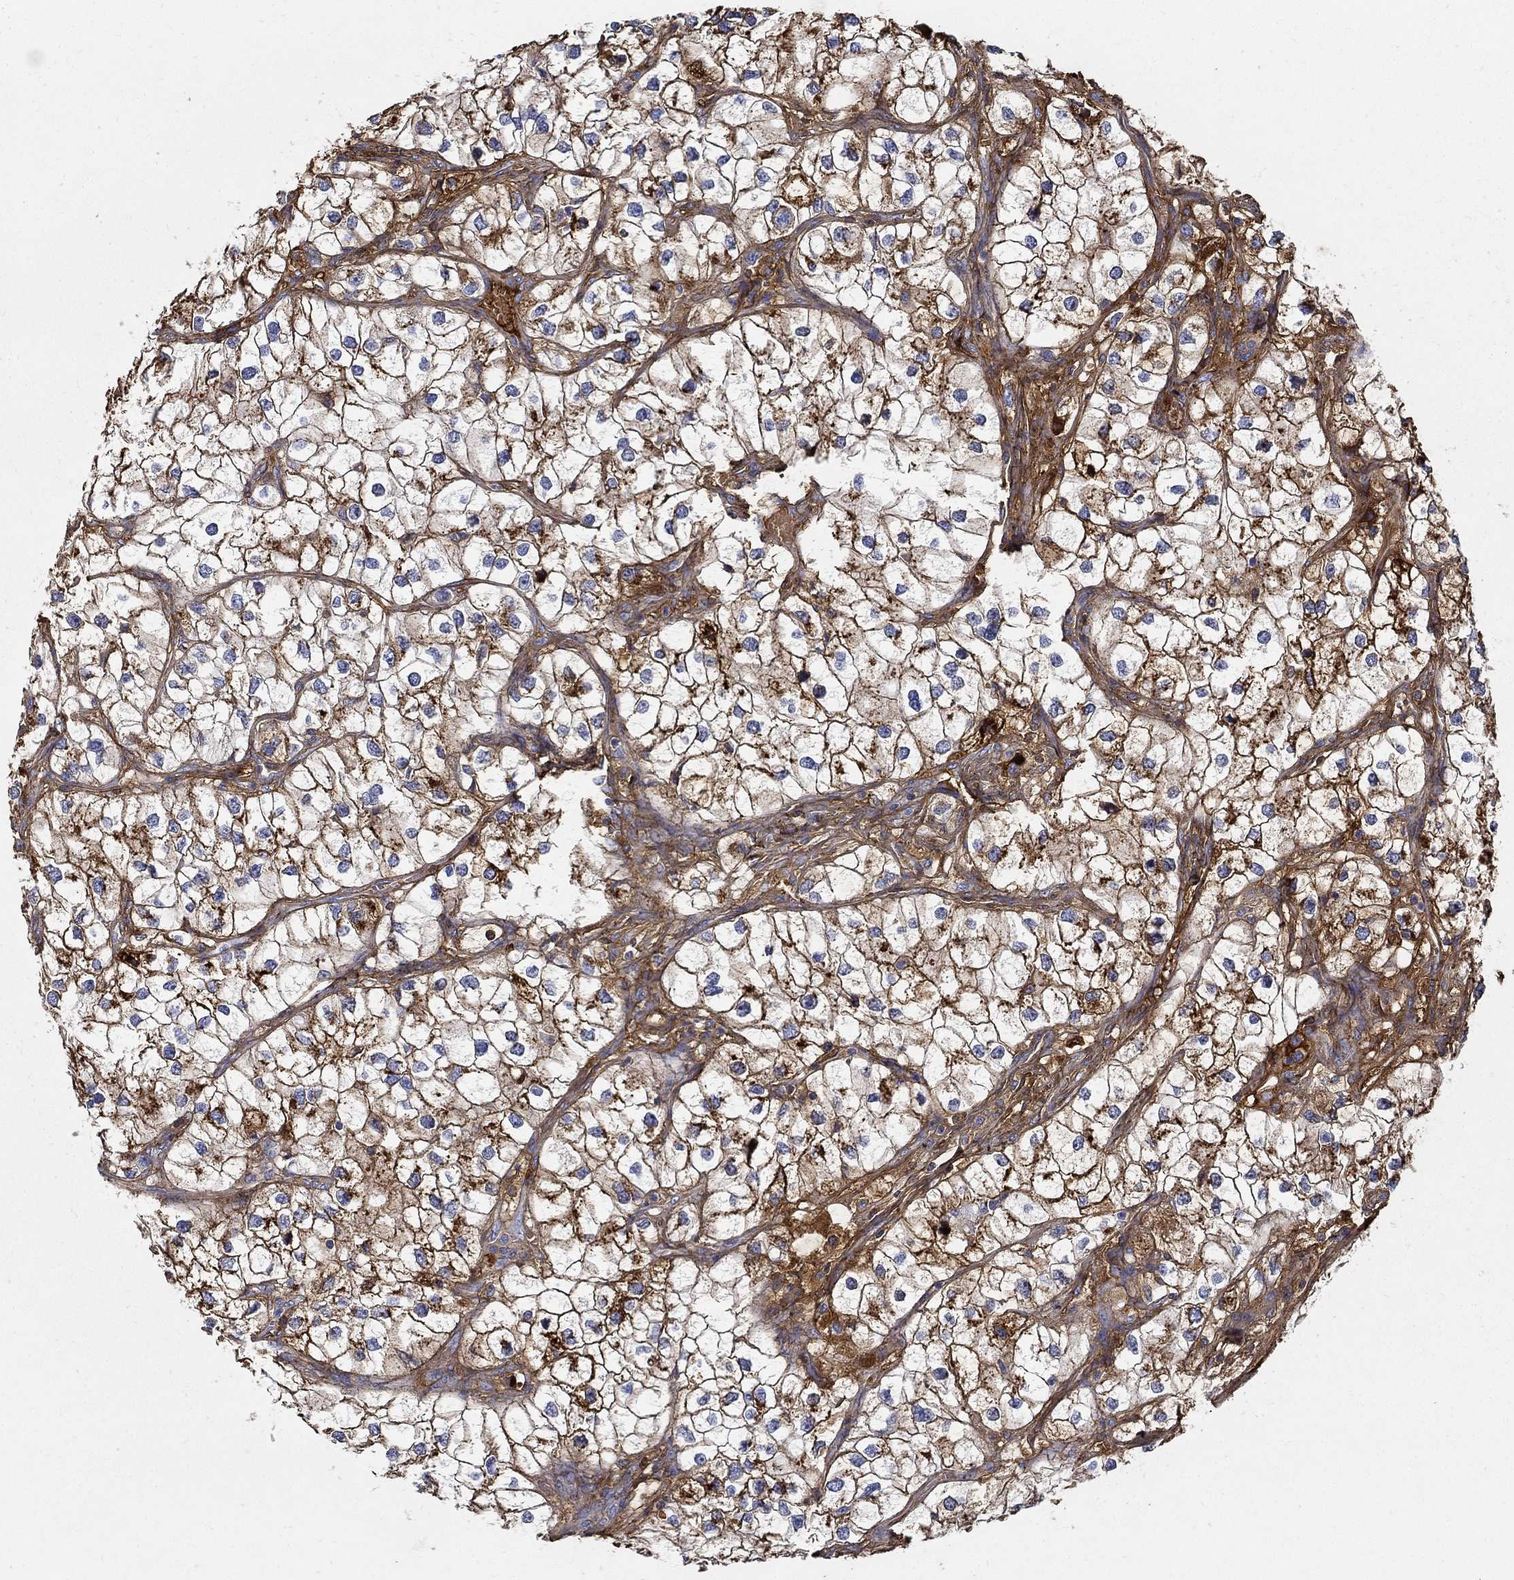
{"staining": {"intensity": "strong", "quantity": ">75%", "location": "cytoplasmic/membranous"}, "tissue": "renal cancer", "cell_type": "Tumor cells", "image_type": "cancer", "snomed": [{"axis": "morphology", "description": "Adenocarcinoma, NOS"}, {"axis": "topography", "description": "Kidney"}], "caption": "Strong cytoplasmic/membranous positivity is identified in about >75% of tumor cells in renal cancer (adenocarcinoma).", "gene": "TGFBI", "patient": {"sex": "male", "age": 59}}